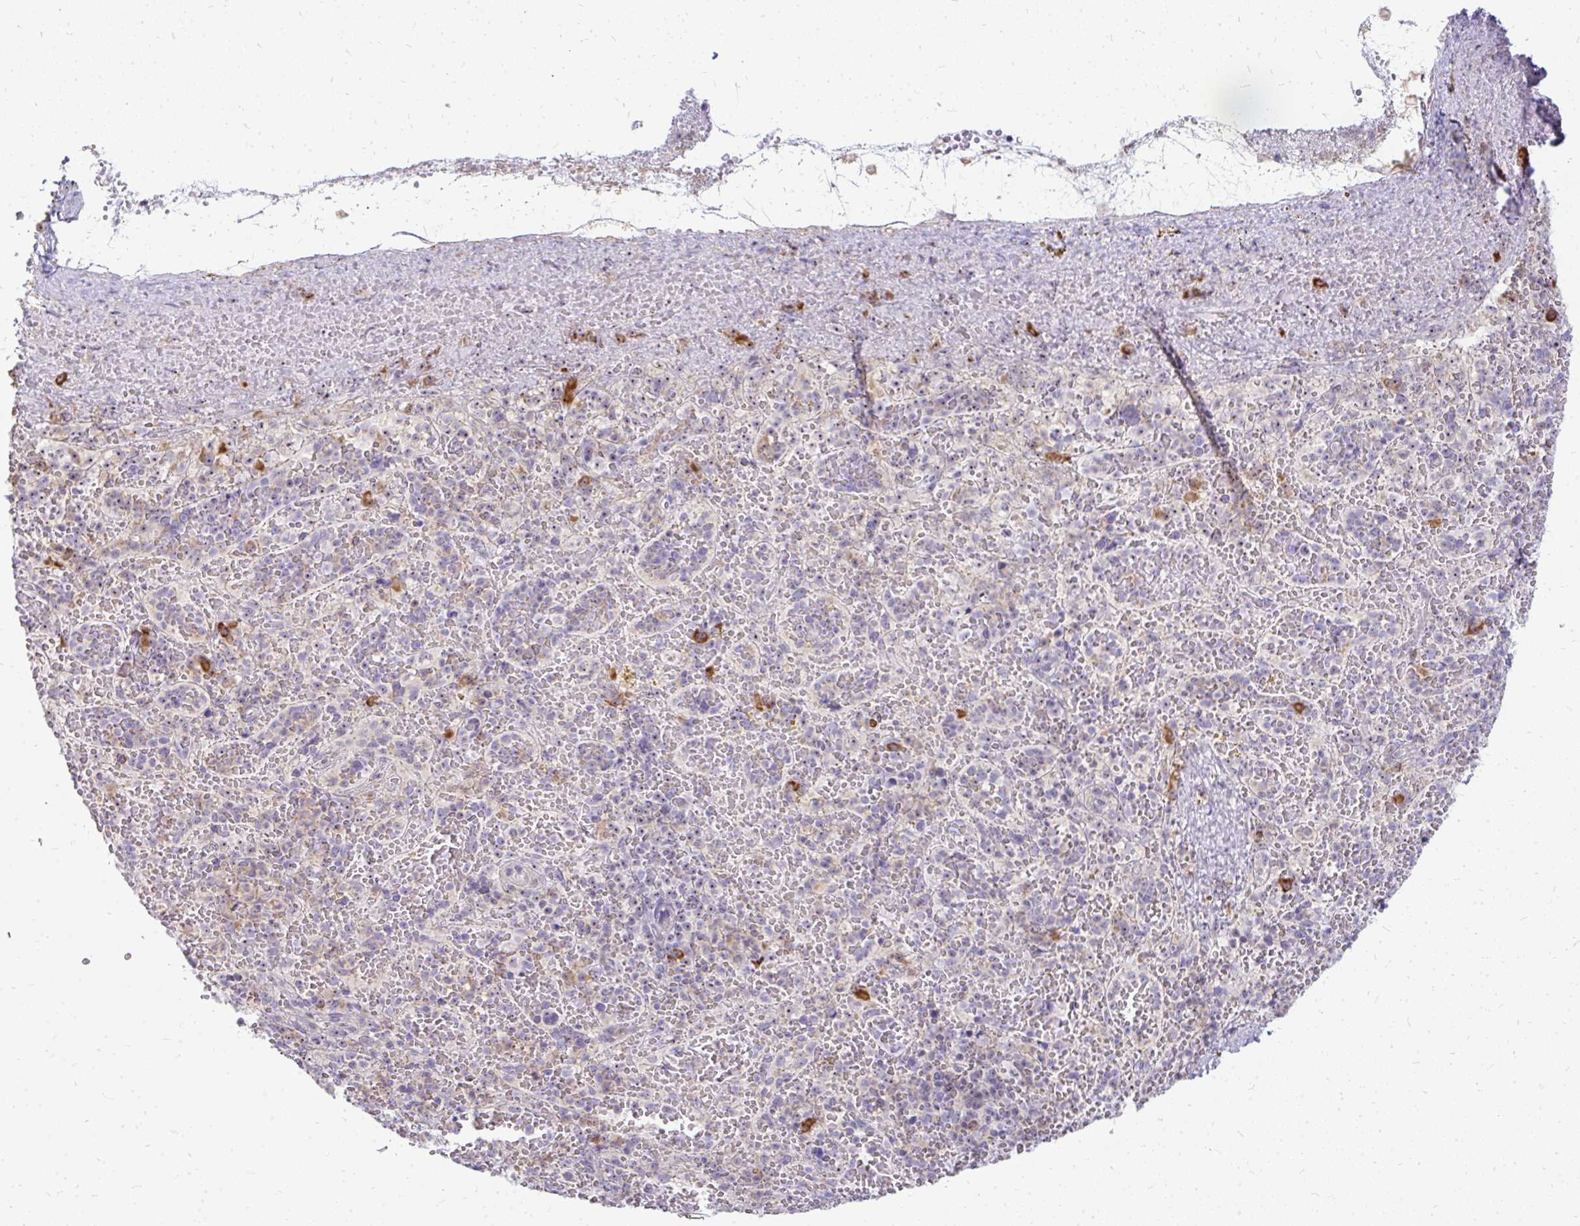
{"staining": {"intensity": "strong", "quantity": "<25%", "location": "cytoplasmic/membranous"}, "tissue": "spleen", "cell_type": "Cells in red pulp", "image_type": "normal", "snomed": [{"axis": "morphology", "description": "Normal tissue, NOS"}, {"axis": "topography", "description": "Spleen"}], "caption": "Immunohistochemical staining of benign spleen demonstrates <25% levels of strong cytoplasmic/membranous protein positivity in approximately <25% of cells in red pulp.", "gene": "FAM9A", "patient": {"sex": "female", "age": 50}}